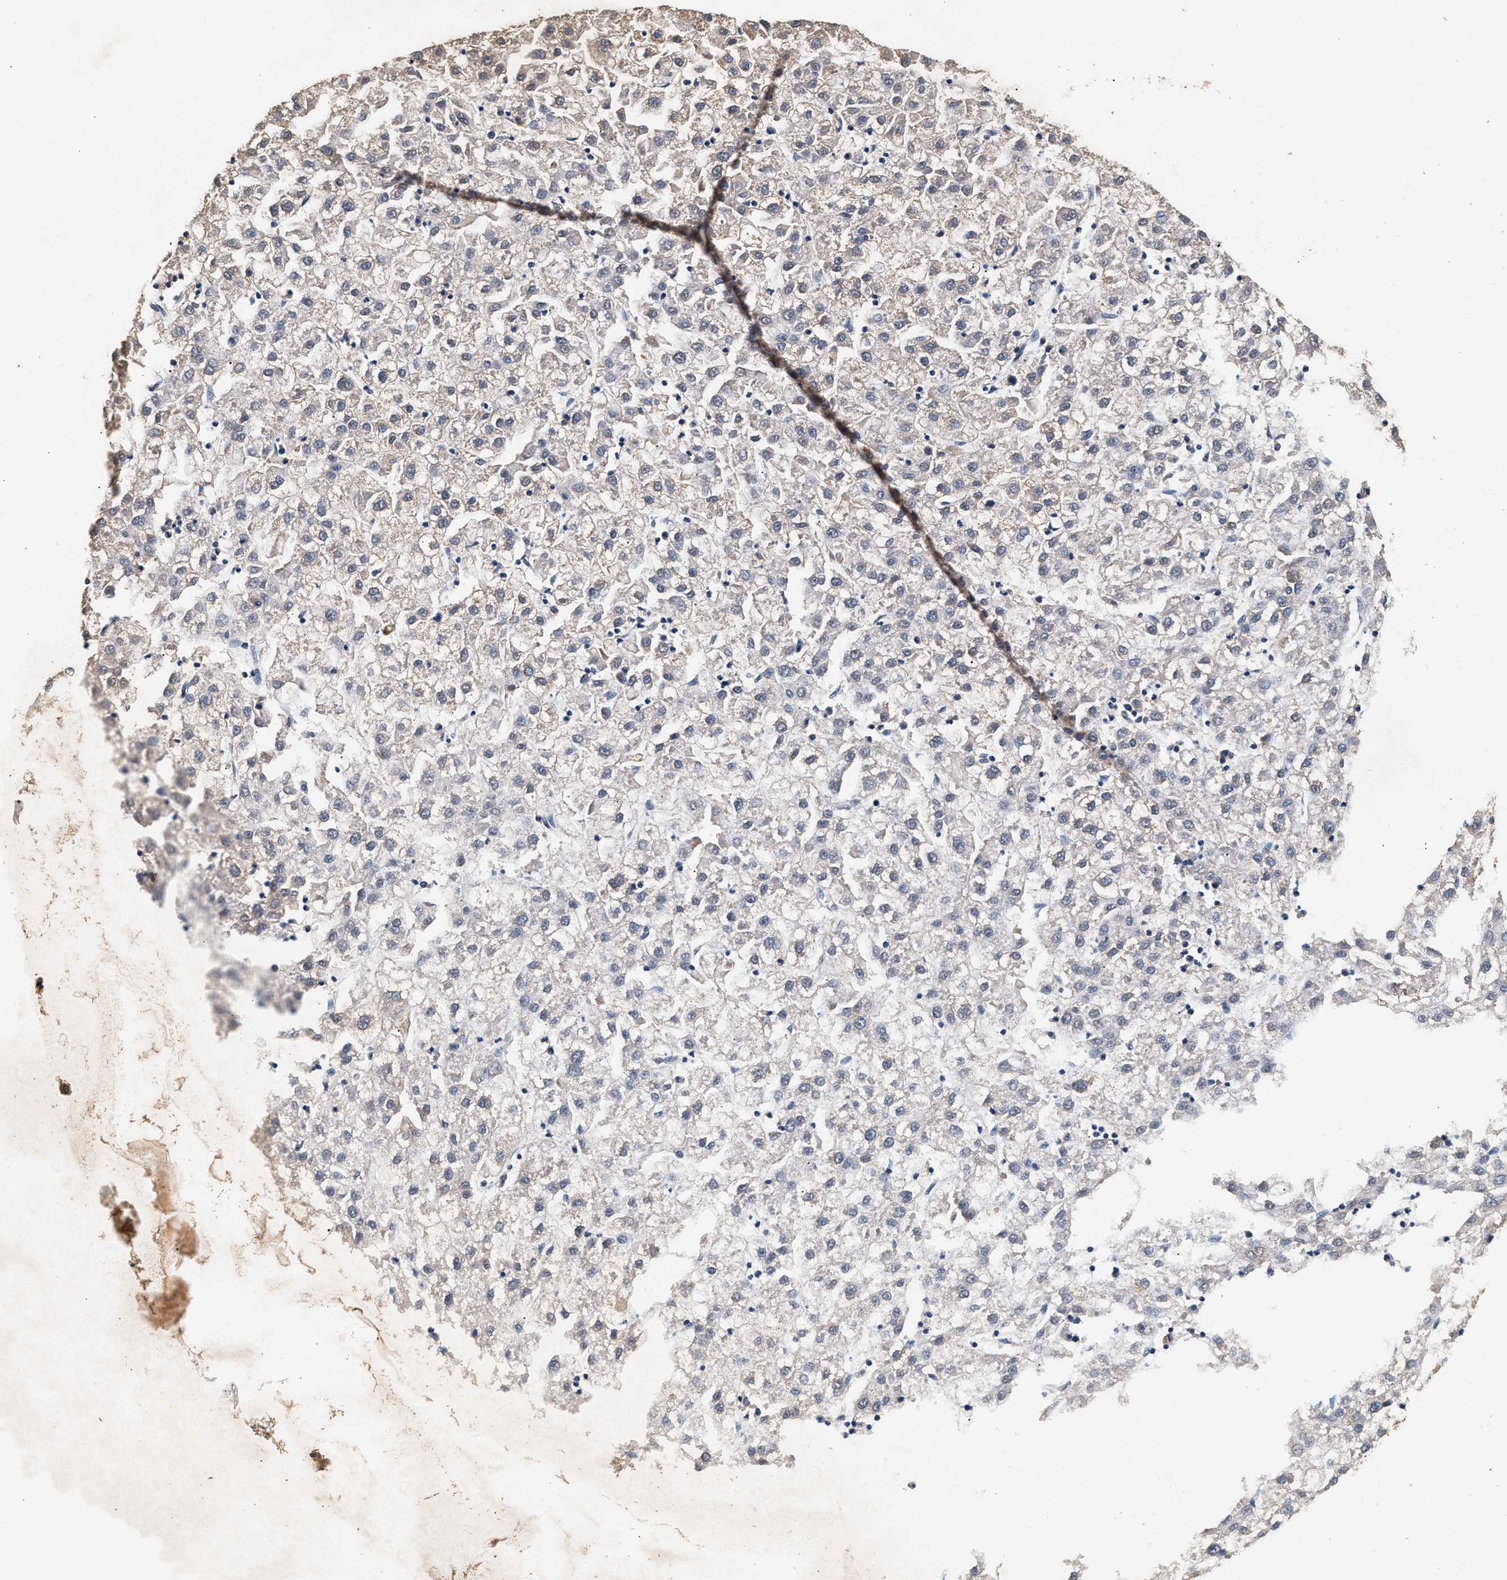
{"staining": {"intensity": "negative", "quantity": "none", "location": "none"}, "tissue": "liver cancer", "cell_type": "Tumor cells", "image_type": "cancer", "snomed": [{"axis": "morphology", "description": "Carcinoma, Hepatocellular, NOS"}, {"axis": "topography", "description": "Liver"}], "caption": "Immunohistochemistry of human liver cancer displays no positivity in tumor cells.", "gene": "PTGR3", "patient": {"sex": "male", "age": 72}}